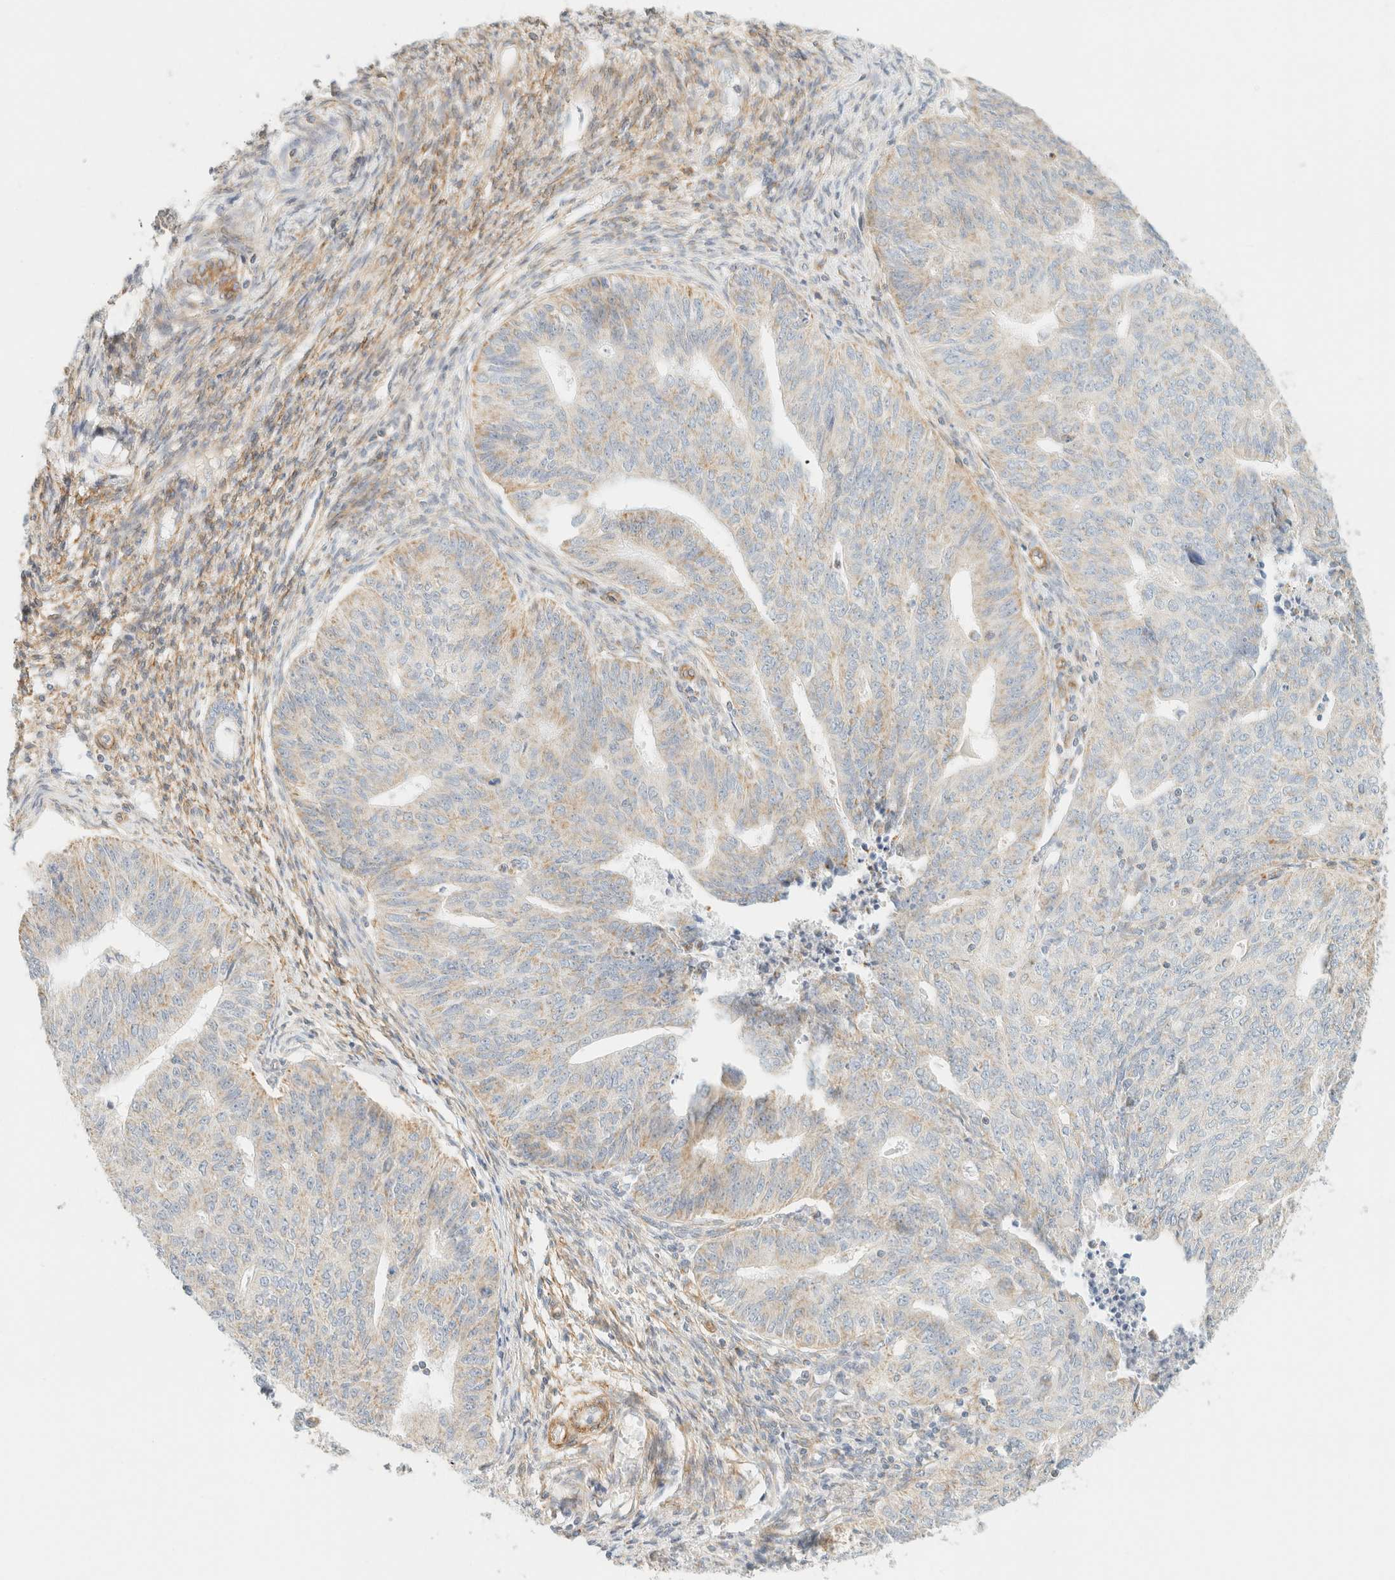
{"staining": {"intensity": "weak", "quantity": "25%-75%", "location": "cytoplasmic/membranous"}, "tissue": "endometrial cancer", "cell_type": "Tumor cells", "image_type": "cancer", "snomed": [{"axis": "morphology", "description": "Adenocarcinoma, NOS"}, {"axis": "topography", "description": "Endometrium"}], "caption": "DAB (3,3'-diaminobenzidine) immunohistochemical staining of human endometrial cancer displays weak cytoplasmic/membranous protein positivity in about 25%-75% of tumor cells.", "gene": "MRM3", "patient": {"sex": "female", "age": 32}}